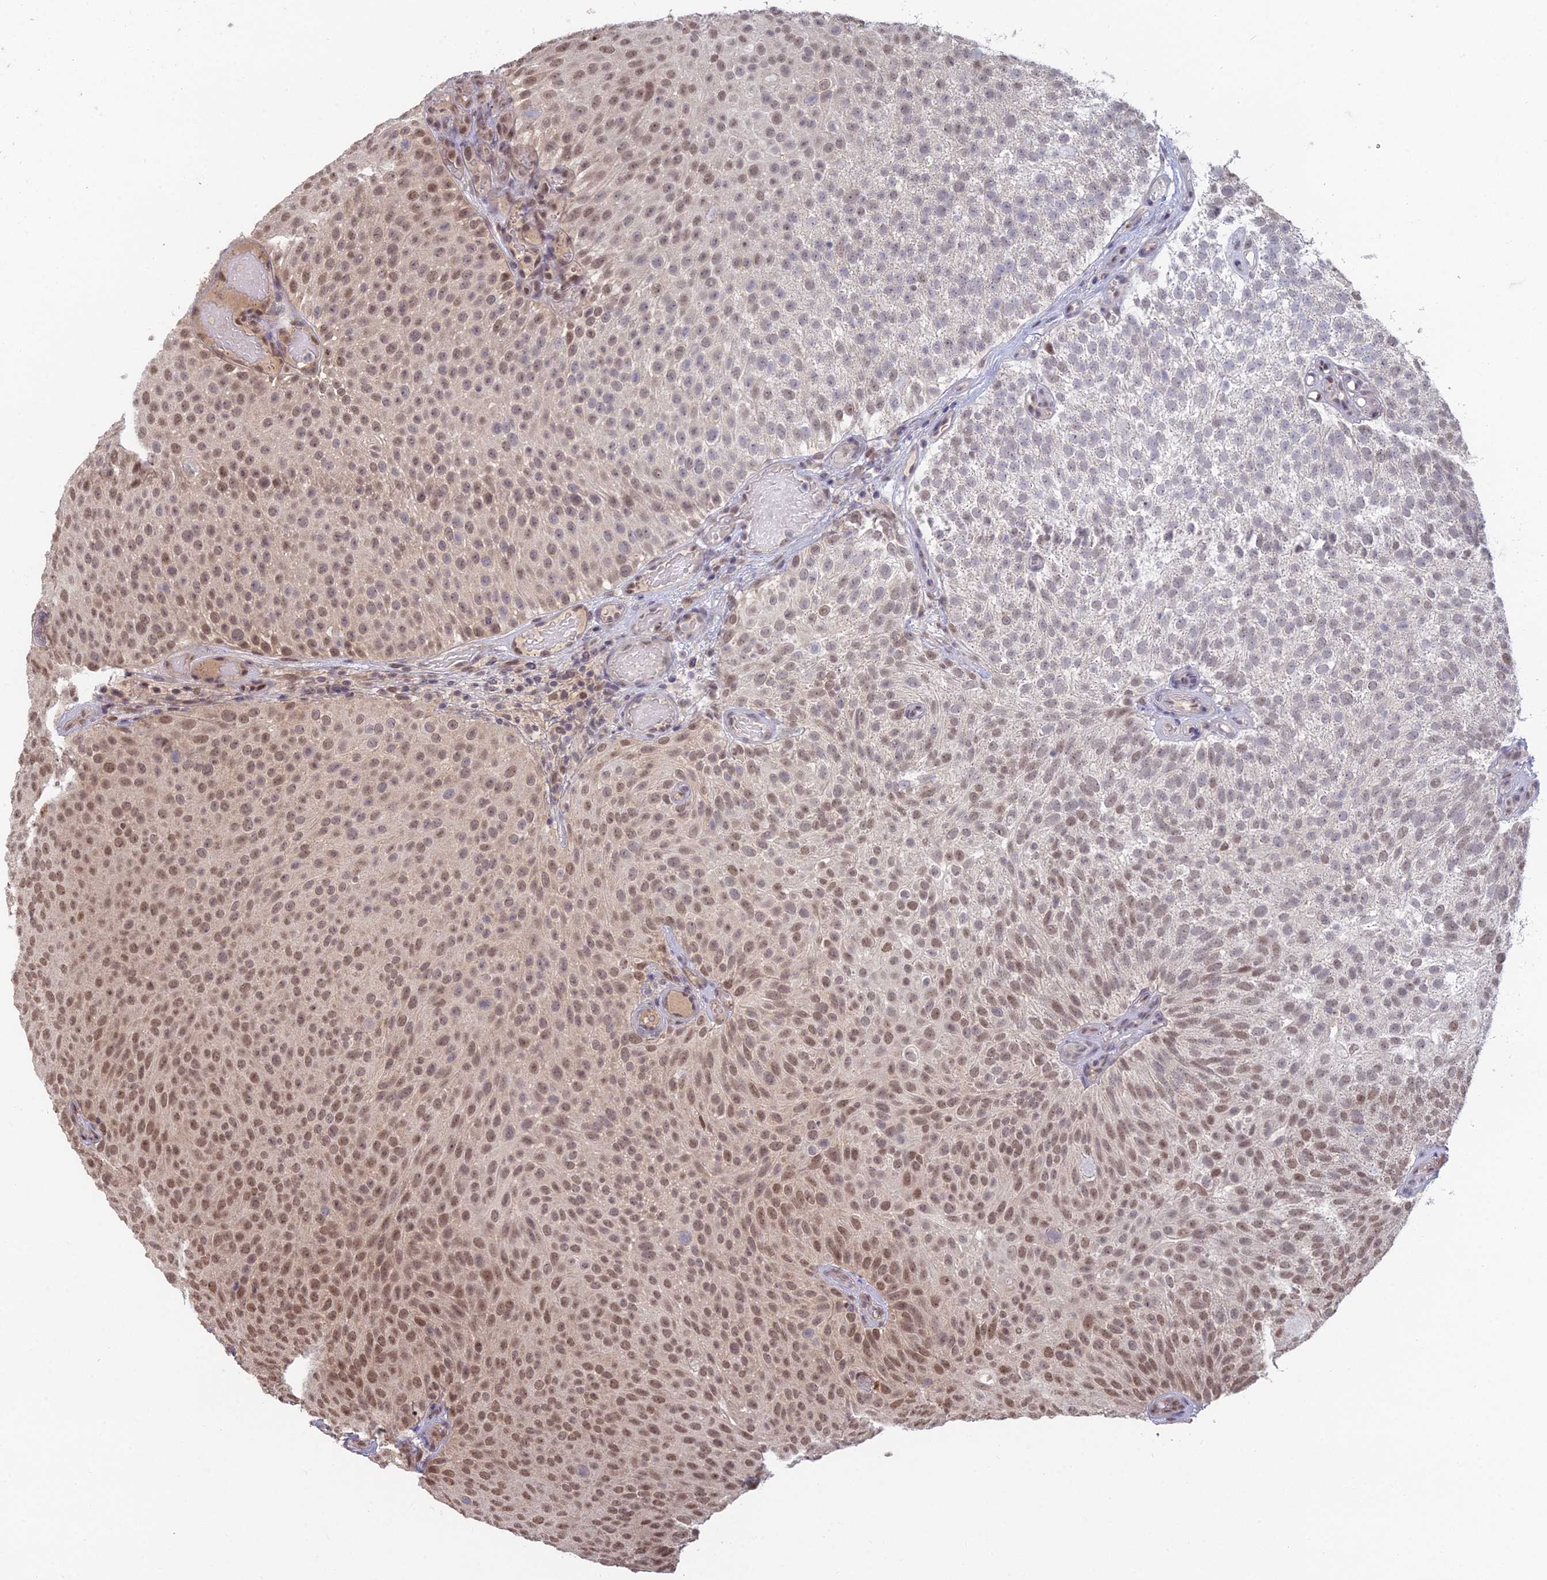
{"staining": {"intensity": "moderate", "quantity": "25%-75%", "location": "nuclear"}, "tissue": "urothelial cancer", "cell_type": "Tumor cells", "image_type": "cancer", "snomed": [{"axis": "morphology", "description": "Urothelial carcinoma, Low grade"}, {"axis": "topography", "description": "Urinary bladder"}], "caption": "This image demonstrates low-grade urothelial carcinoma stained with immunohistochemistry to label a protein in brown. The nuclear of tumor cells show moderate positivity for the protein. Nuclei are counter-stained blue.", "gene": "RANBP3", "patient": {"sex": "male", "age": 78}}